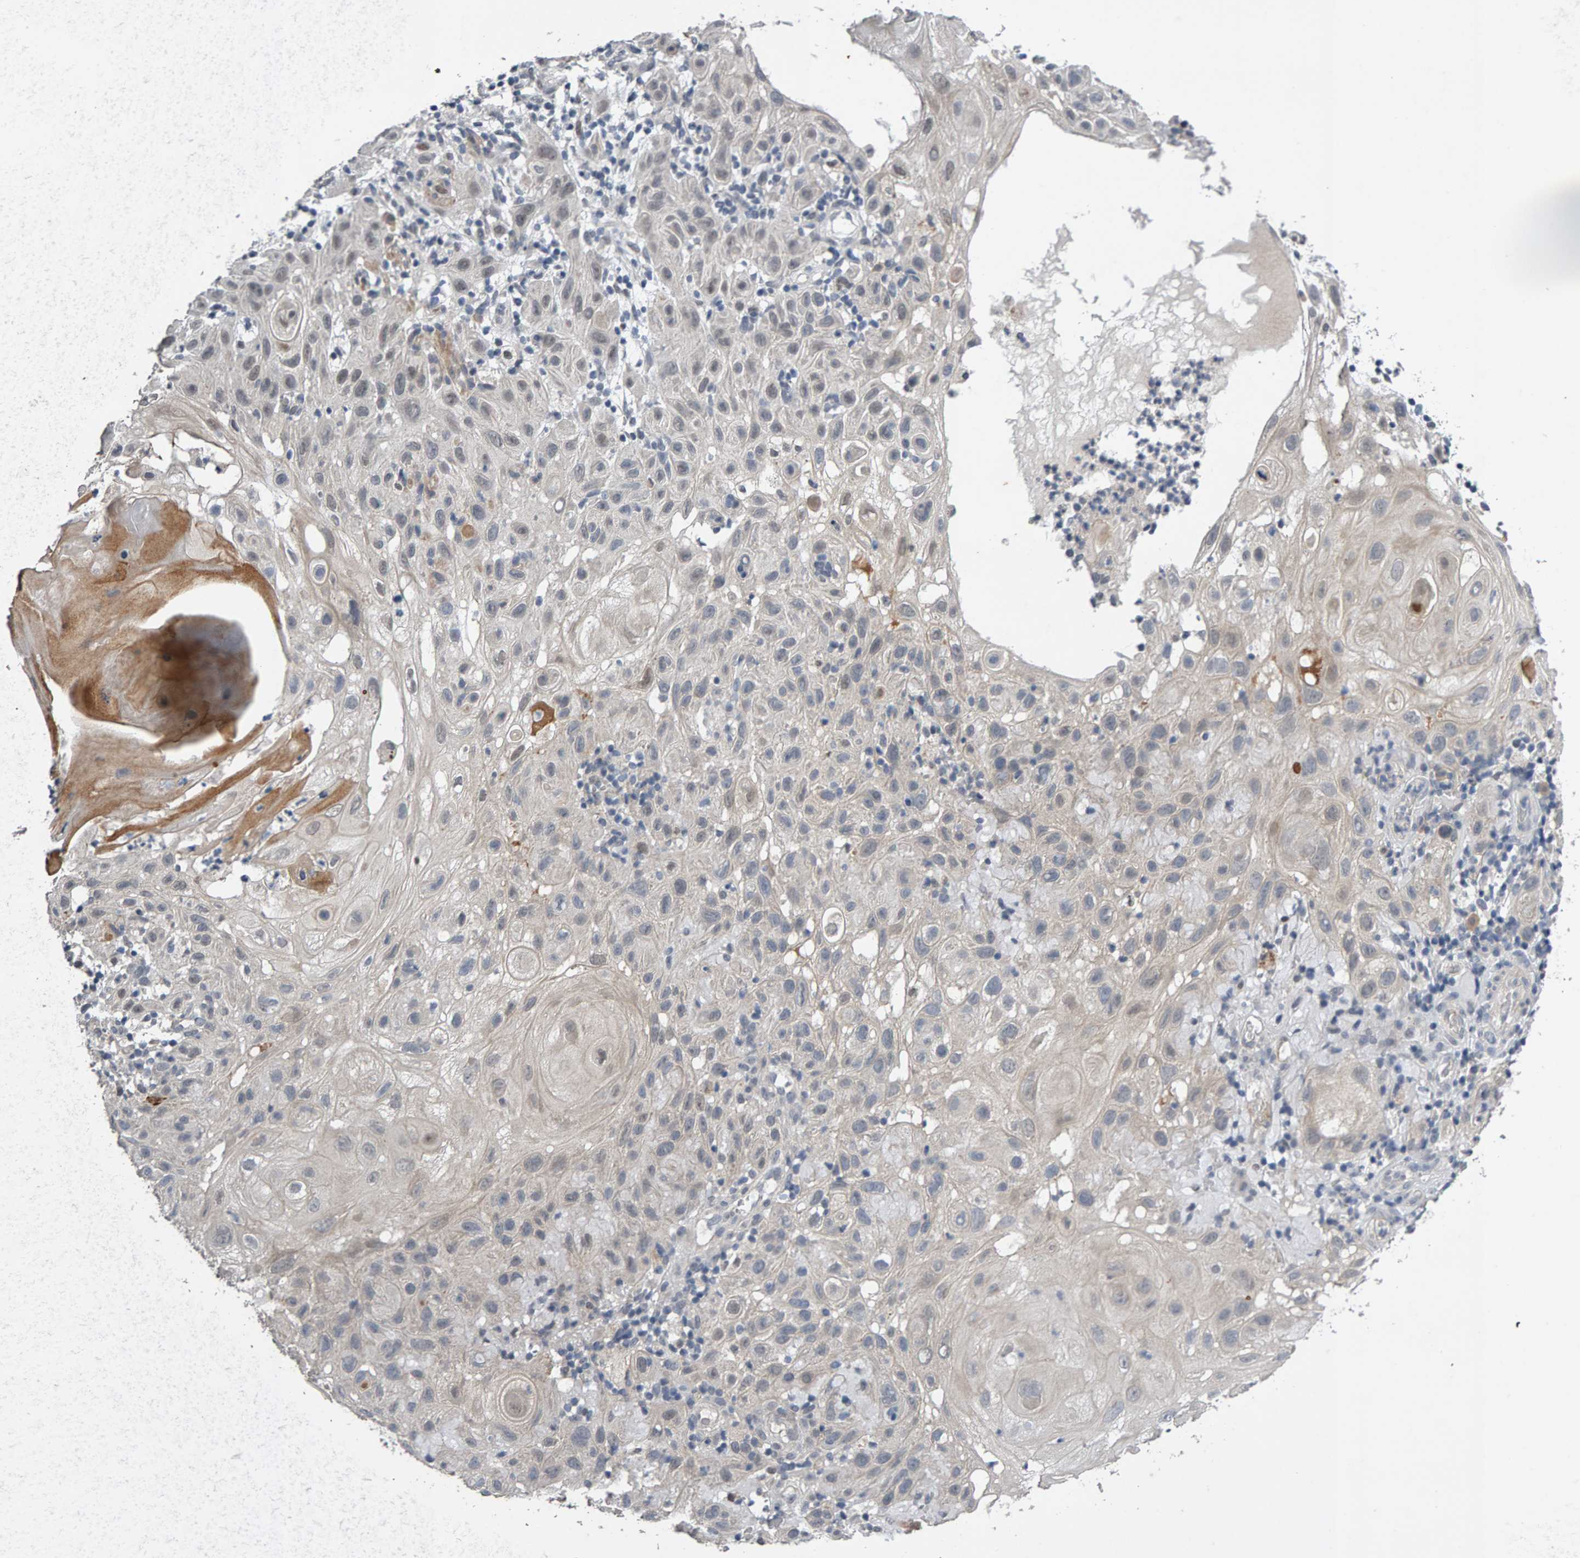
{"staining": {"intensity": "weak", "quantity": "<25%", "location": "nuclear"}, "tissue": "skin cancer", "cell_type": "Tumor cells", "image_type": "cancer", "snomed": [{"axis": "morphology", "description": "Squamous cell carcinoma, NOS"}, {"axis": "topography", "description": "Skin"}], "caption": "IHC histopathology image of squamous cell carcinoma (skin) stained for a protein (brown), which demonstrates no expression in tumor cells.", "gene": "IPO8", "patient": {"sex": "female", "age": 96}}